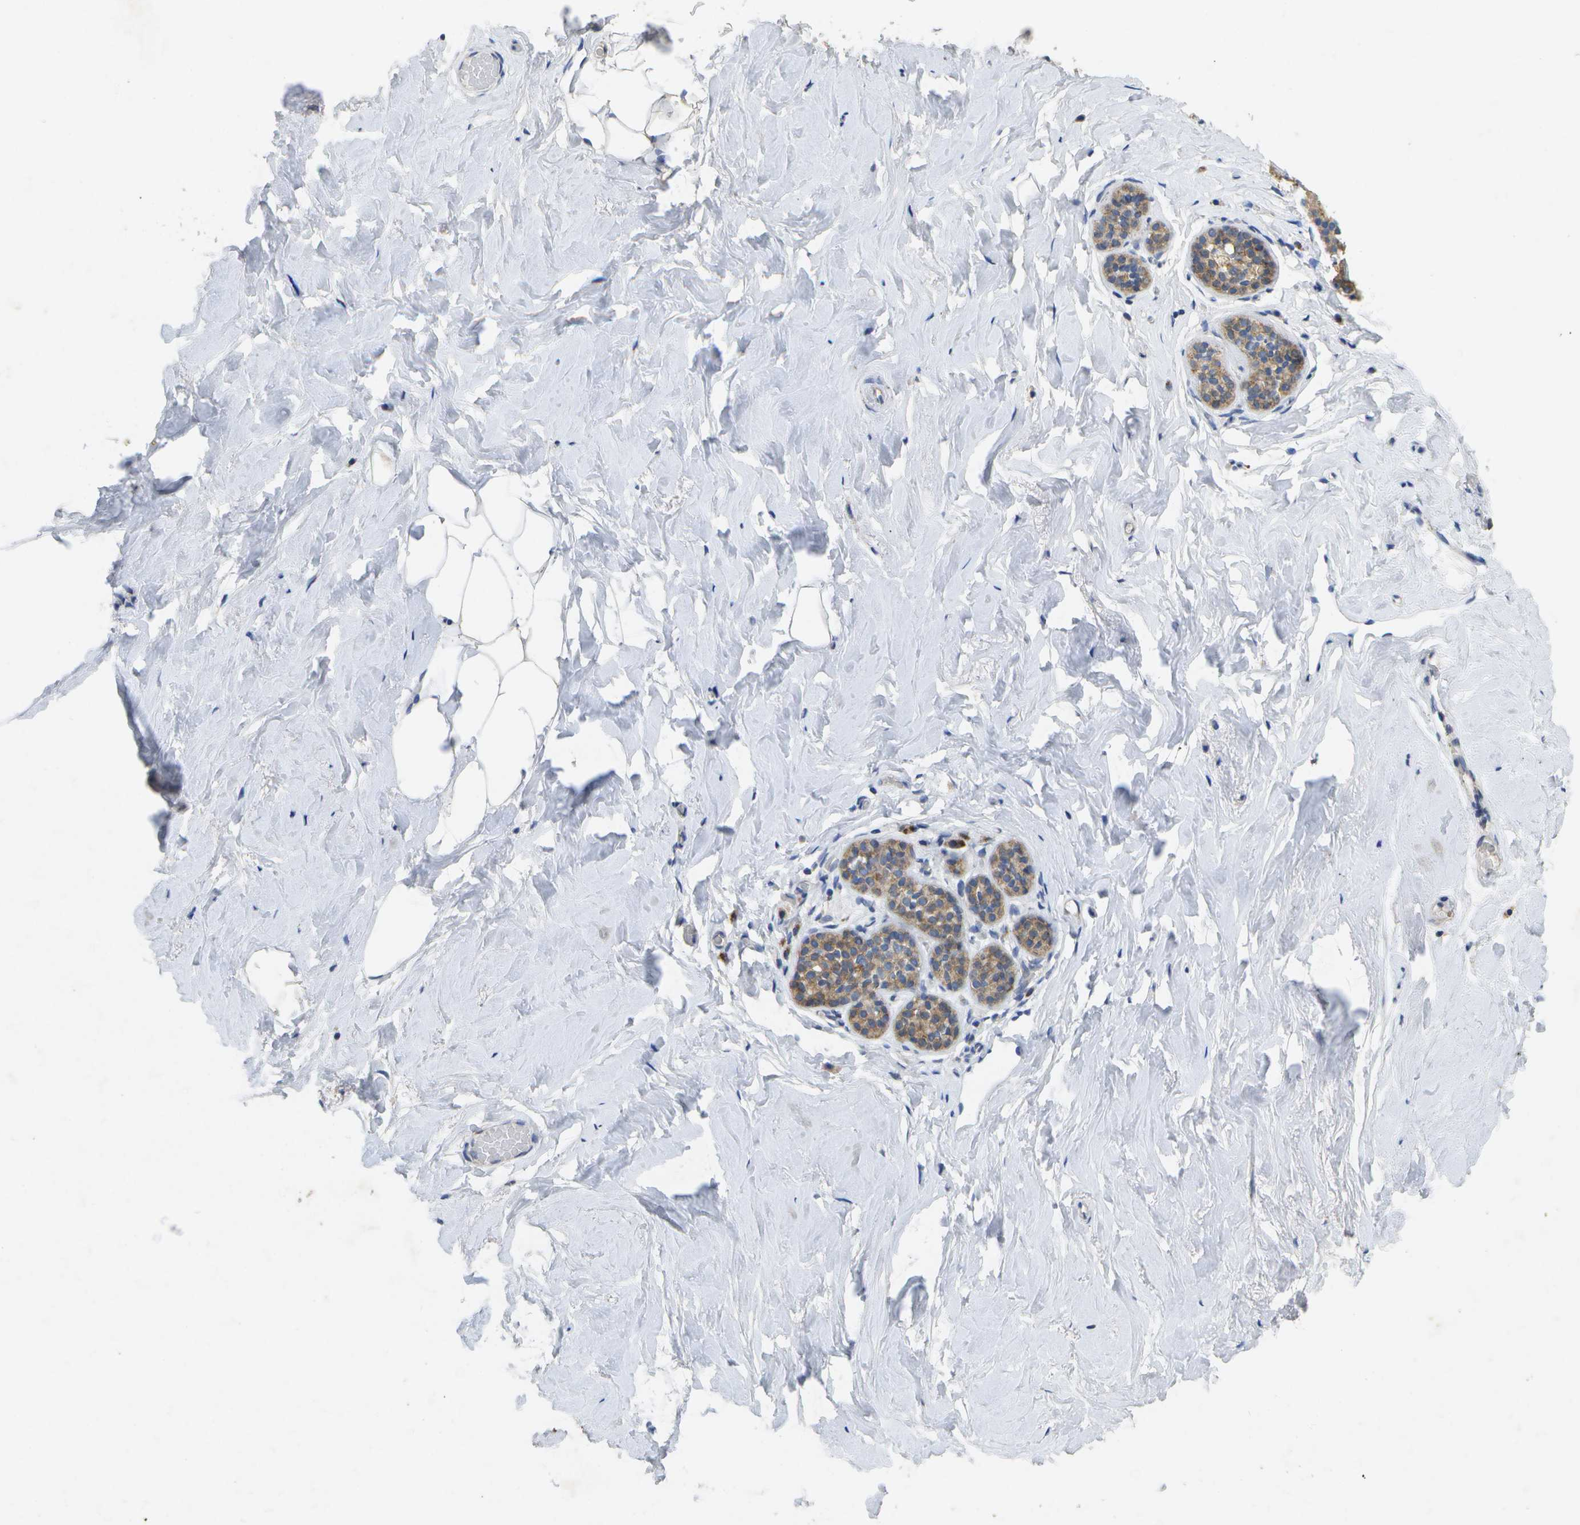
{"staining": {"intensity": "negative", "quantity": "none", "location": "none"}, "tissue": "breast", "cell_type": "Adipocytes", "image_type": "normal", "snomed": [{"axis": "morphology", "description": "Normal tissue, NOS"}, {"axis": "topography", "description": "Breast"}], "caption": "High magnification brightfield microscopy of benign breast stained with DAB (3,3'-diaminobenzidine) (brown) and counterstained with hematoxylin (blue): adipocytes show no significant expression. Brightfield microscopy of IHC stained with DAB (3,3'-diaminobenzidine) (brown) and hematoxylin (blue), captured at high magnification.", "gene": "KDELR1", "patient": {"sex": "female", "age": 75}}